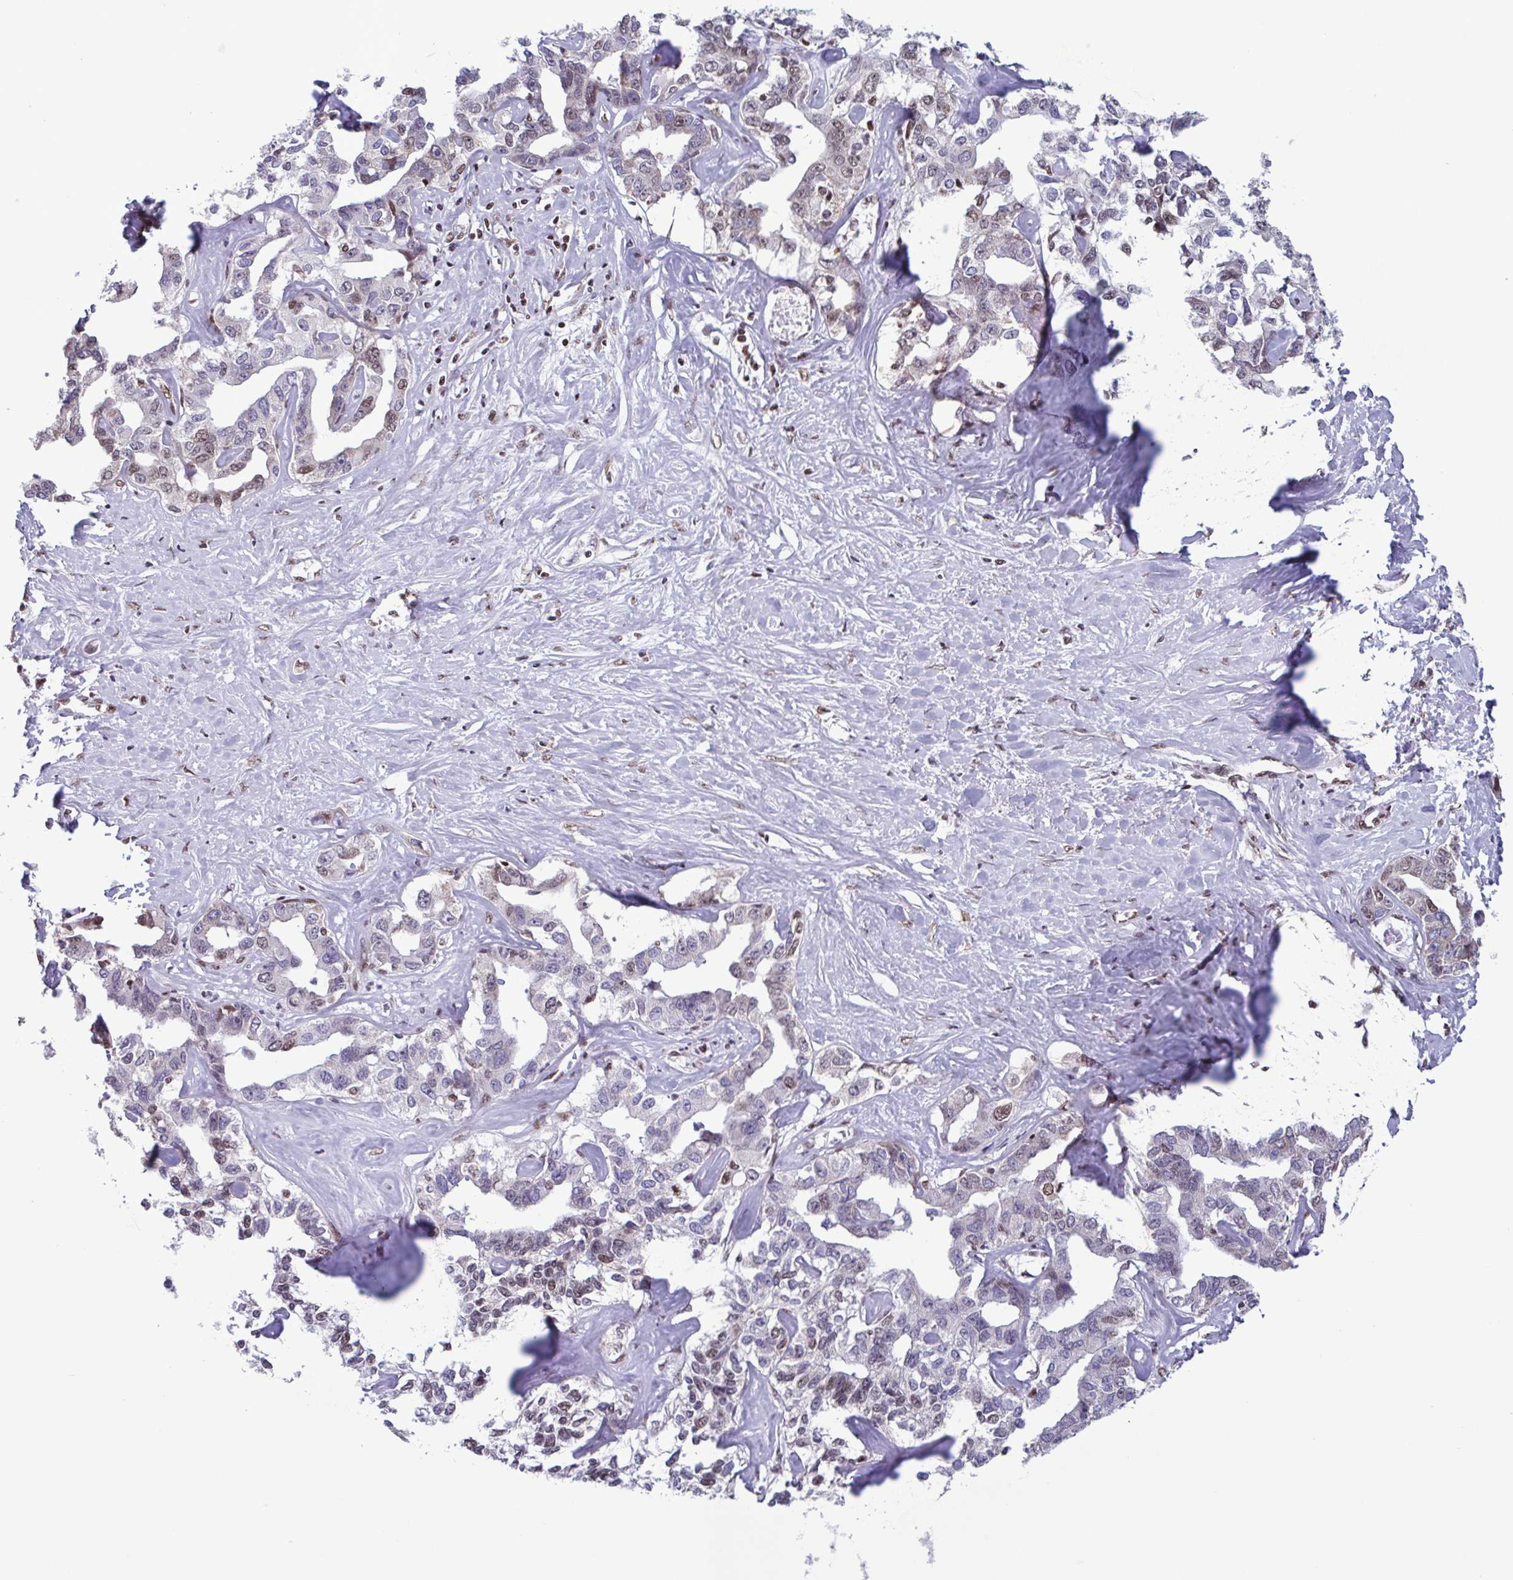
{"staining": {"intensity": "negative", "quantity": "none", "location": "none"}, "tissue": "liver cancer", "cell_type": "Tumor cells", "image_type": "cancer", "snomed": [{"axis": "morphology", "description": "Cholangiocarcinoma"}, {"axis": "topography", "description": "Liver"}], "caption": "Protein analysis of liver cholangiocarcinoma demonstrates no significant expression in tumor cells.", "gene": "TIMM21", "patient": {"sex": "male", "age": 59}}